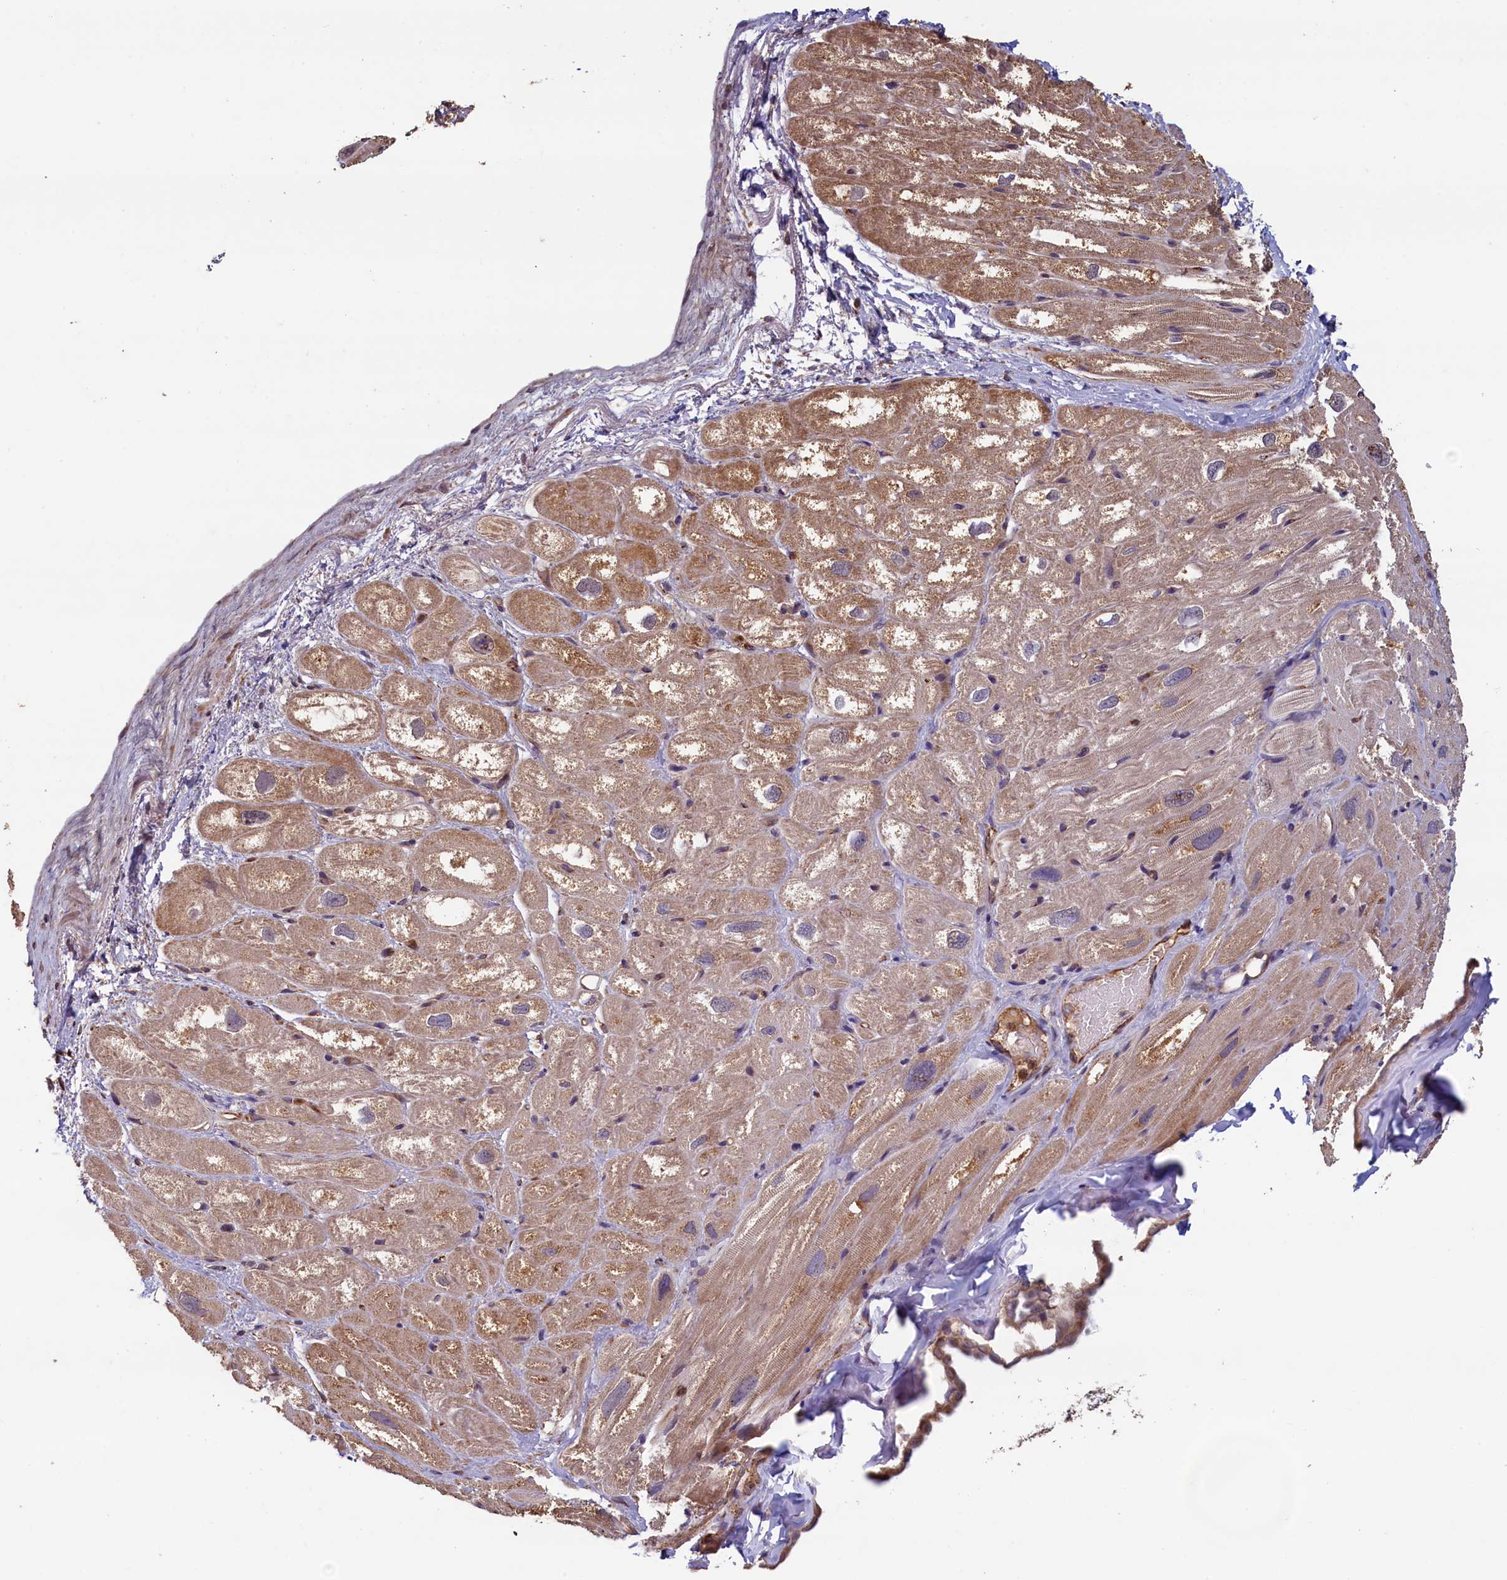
{"staining": {"intensity": "moderate", "quantity": ">75%", "location": "cytoplasmic/membranous"}, "tissue": "heart muscle", "cell_type": "Cardiomyocytes", "image_type": "normal", "snomed": [{"axis": "morphology", "description": "Normal tissue, NOS"}, {"axis": "topography", "description": "Heart"}], "caption": "Immunohistochemical staining of benign human heart muscle demonstrates medium levels of moderate cytoplasmic/membranous positivity in approximately >75% of cardiomyocytes.", "gene": "ACSBG1", "patient": {"sex": "male", "age": 50}}